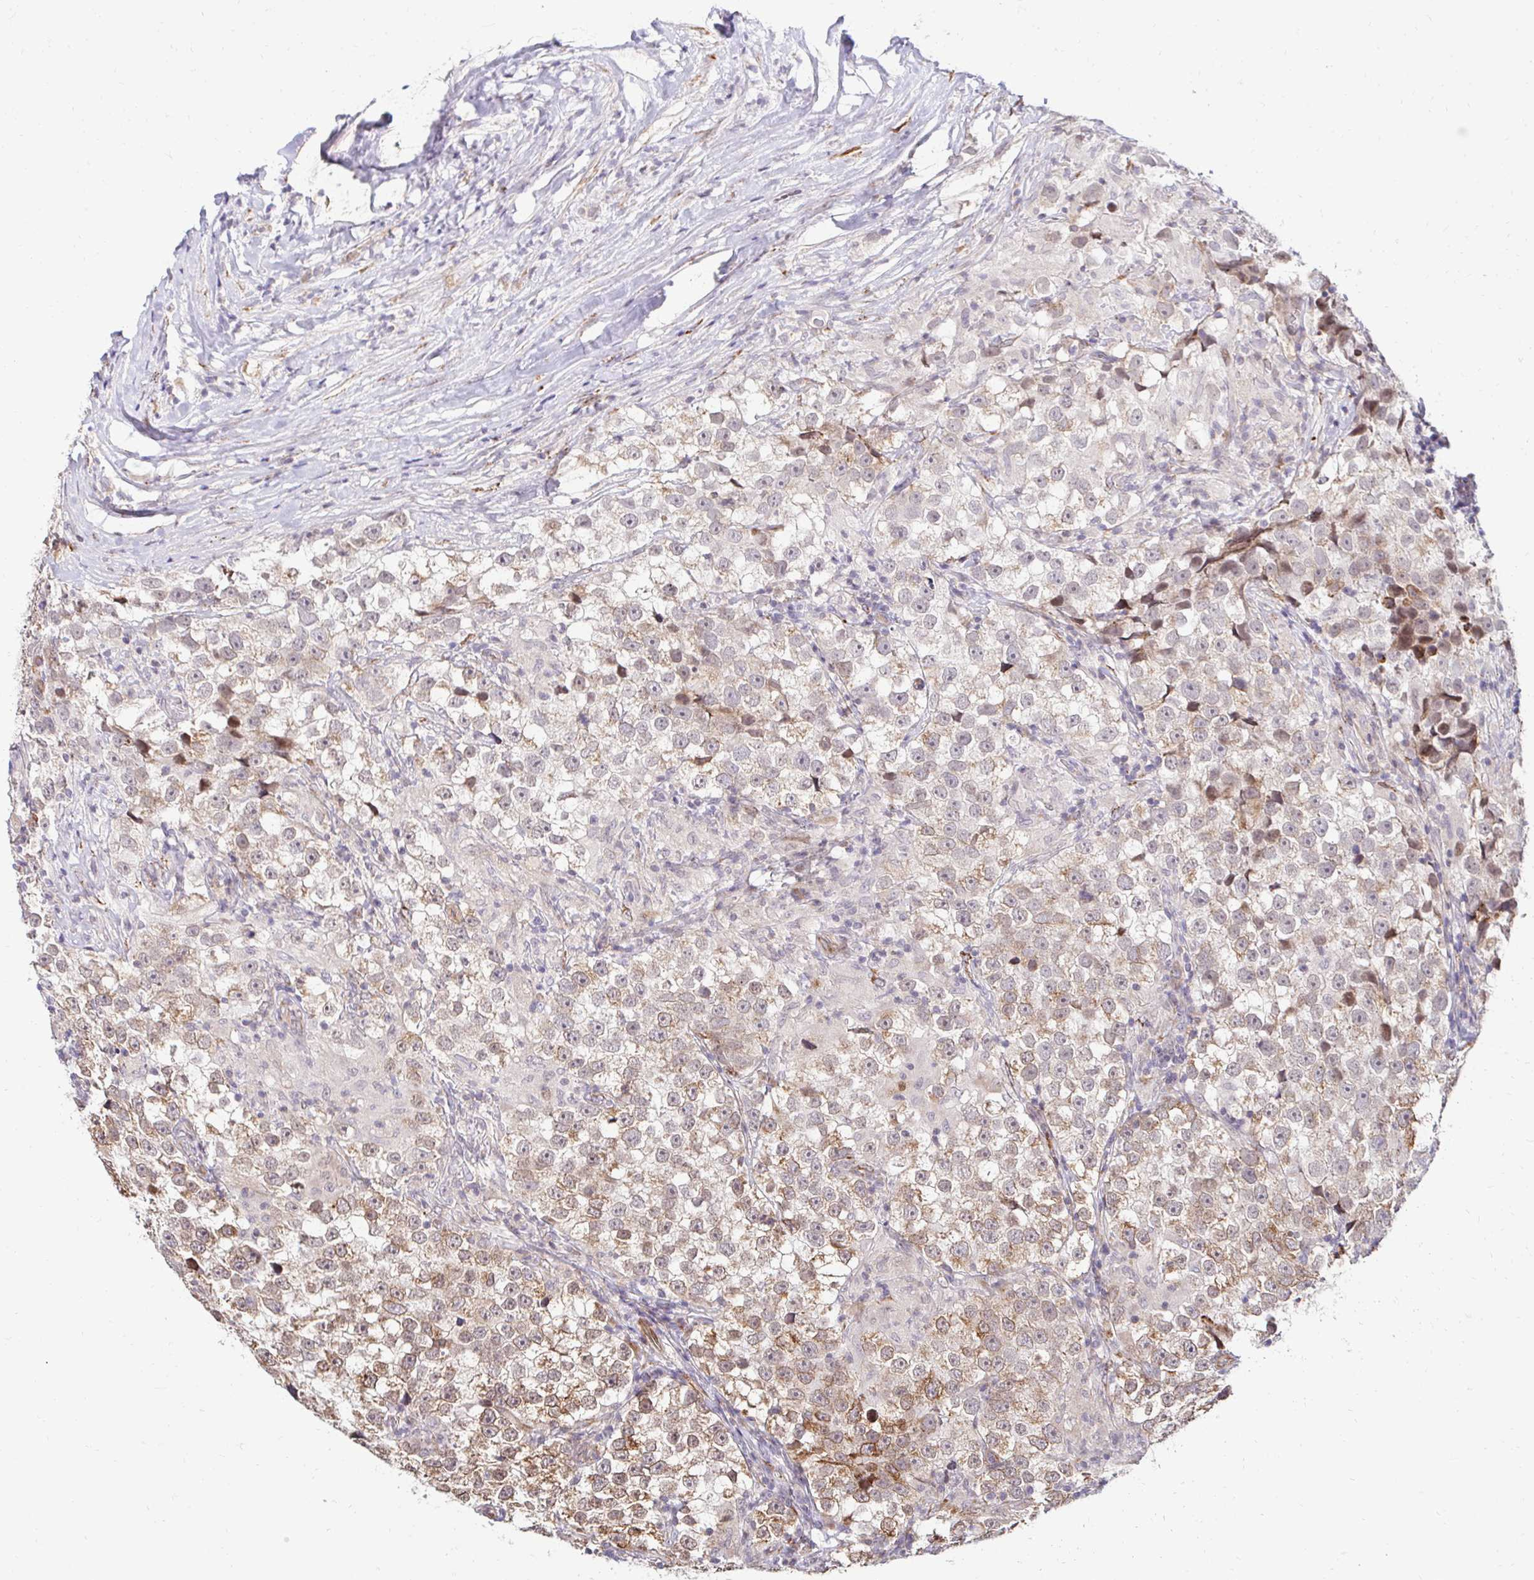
{"staining": {"intensity": "weak", "quantity": "25%-75%", "location": "cytoplasmic/membranous"}, "tissue": "testis cancer", "cell_type": "Tumor cells", "image_type": "cancer", "snomed": [{"axis": "morphology", "description": "Seminoma, NOS"}, {"axis": "topography", "description": "Testis"}], "caption": "High-magnification brightfield microscopy of testis cancer (seminoma) stained with DAB (3,3'-diaminobenzidine) (brown) and counterstained with hematoxylin (blue). tumor cells exhibit weak cytoplasmic/membranous expression is present in approximately25%-75% of cells. (brown staining indicates protein expression, while blue staining denotes nuclei).", "gene": "HPS1", "patient": {"sex": "male", "age": 46}}